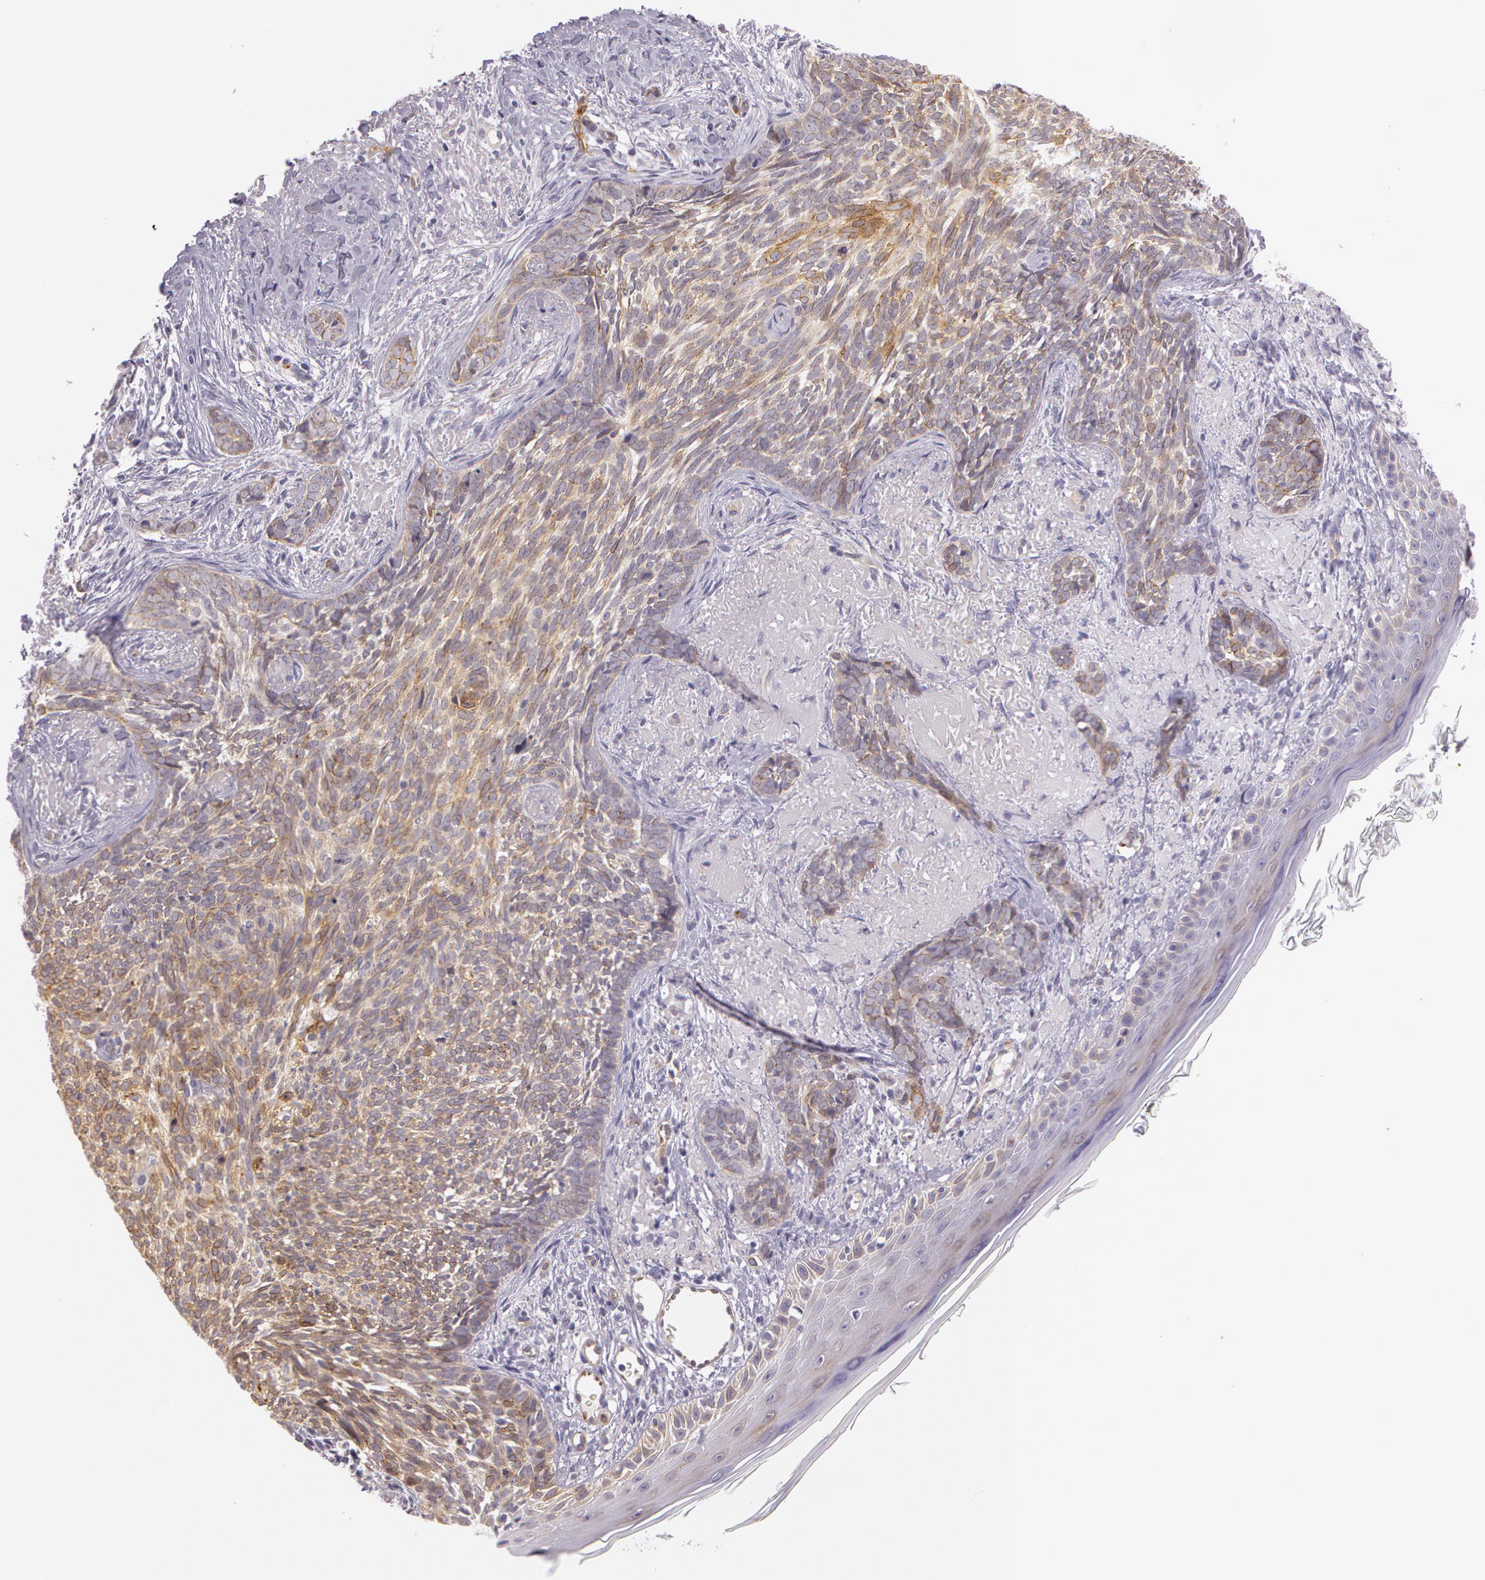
{"staining": {"intensity": "moderate", "quantity": "25%-75%", "location": "cytoplasmic/membranous"}, "tissue": "skin cancer", "cell_type": "Tumor cells", "image_type": "cancer", "snomed": [{"axis": "morphology", "description": "Basal cell carcinoma"}, {"axis": "topography", "description": "Skin"}], "caption": "Immunohistochemistry (IHC) image of skin basal cell carcinoma stained for a protein (brown), which shows medium levels of moderate cytoplasmic/membranous staining in about 25%-75% of tumor cells.", "gene": "APP", "patient": {"sex": "female", "age": 81}}